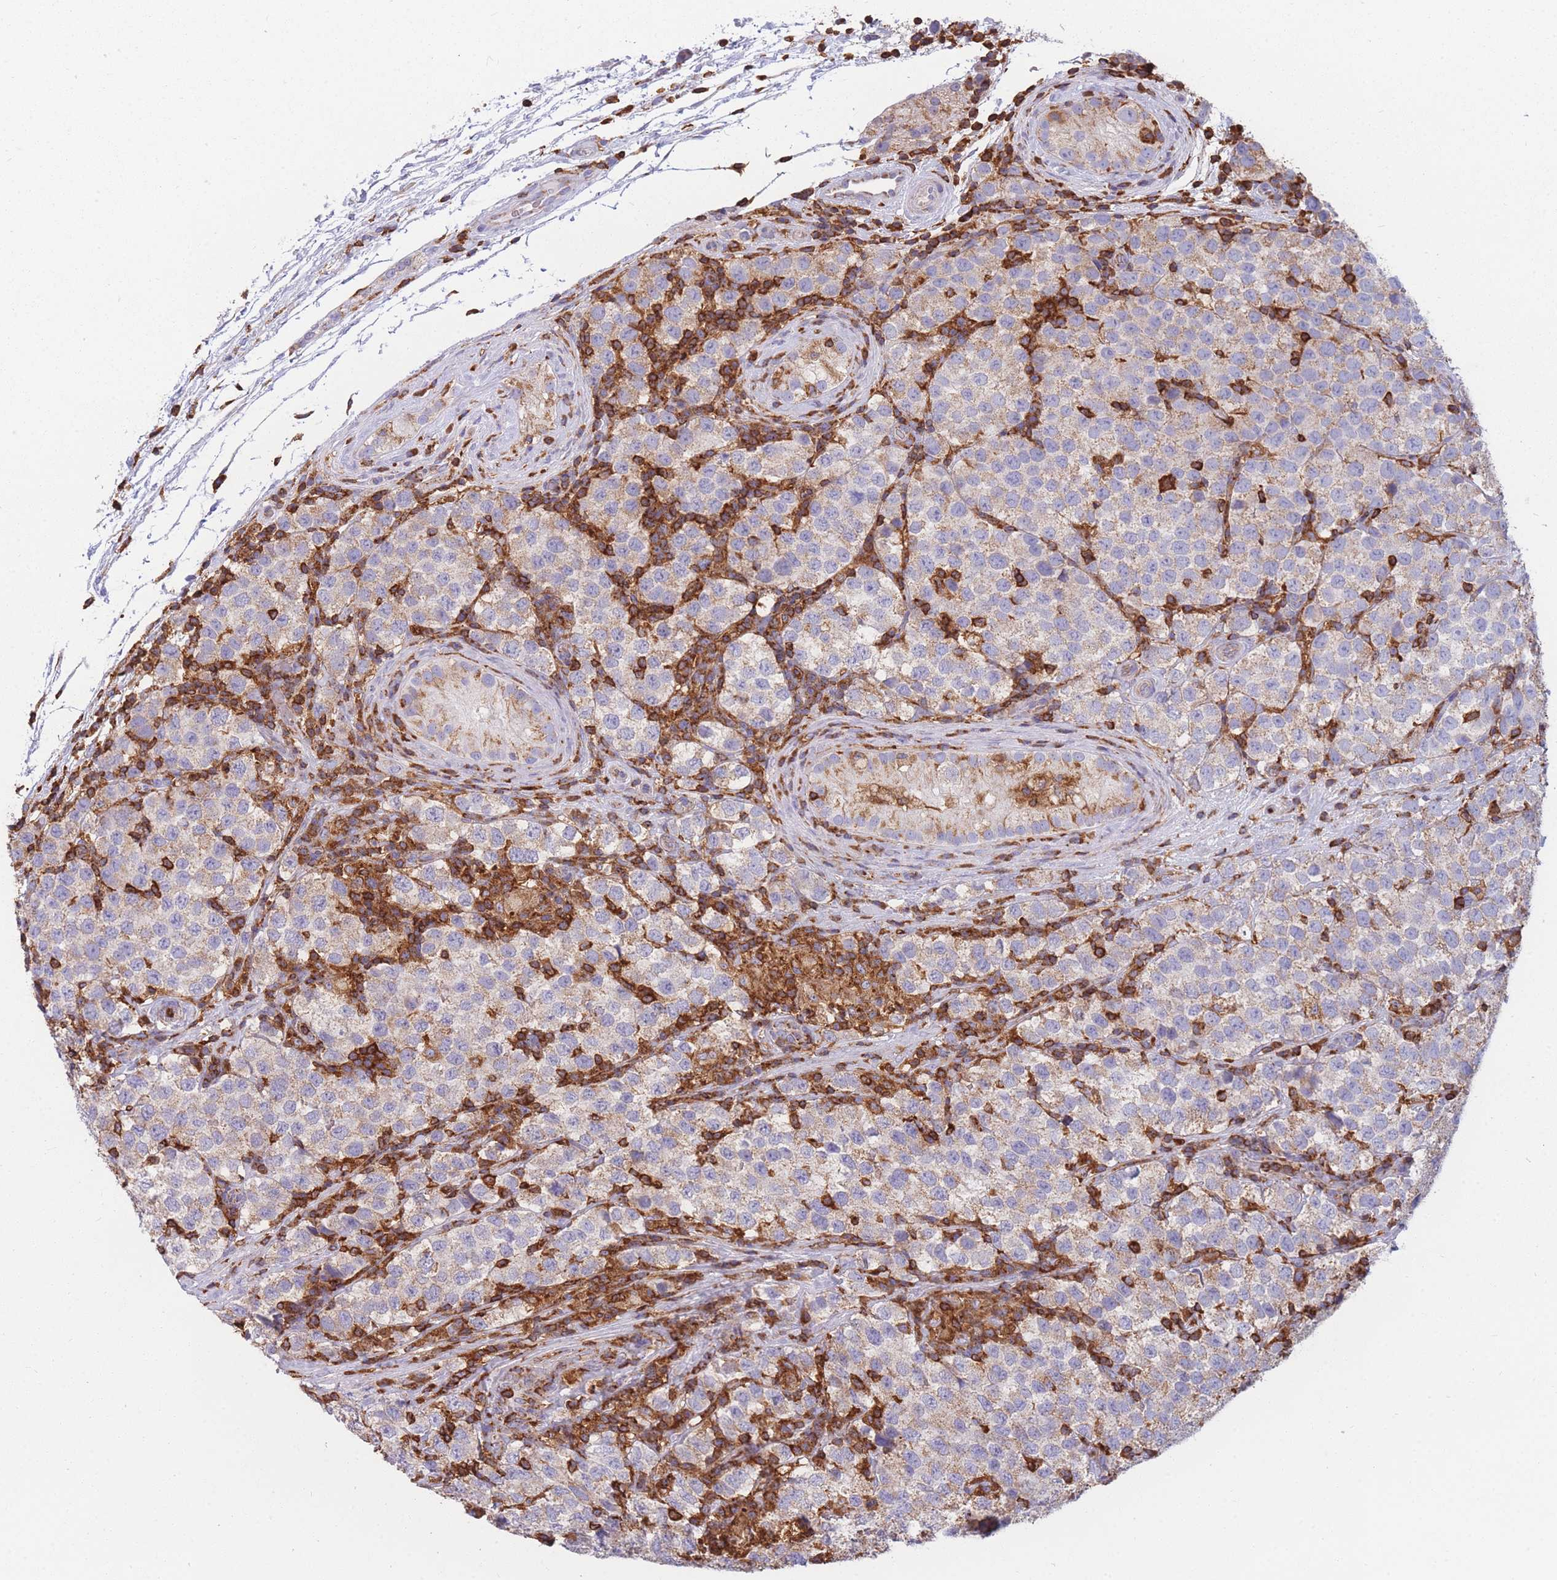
{"staining": {"intensity": "weak", "quantity": ">75%", "location": "cytoplasmic/membranous"}, "tissue": "testis cancer", "cell_type": "Tumor cells", "image_type": "cancer", "snomed": [{"axis": "morphology", "description": "Seminoma, NOS"}, {"axis": "topography", "description": "Testis"}], "caption": "Weak cytoplasmic/membranous protein expression is appreciated in about >75% of tumor cells in testis cancer (seminoma).", "gene": "MRPL54", "patient": {"sex": "male", "age": 34}}